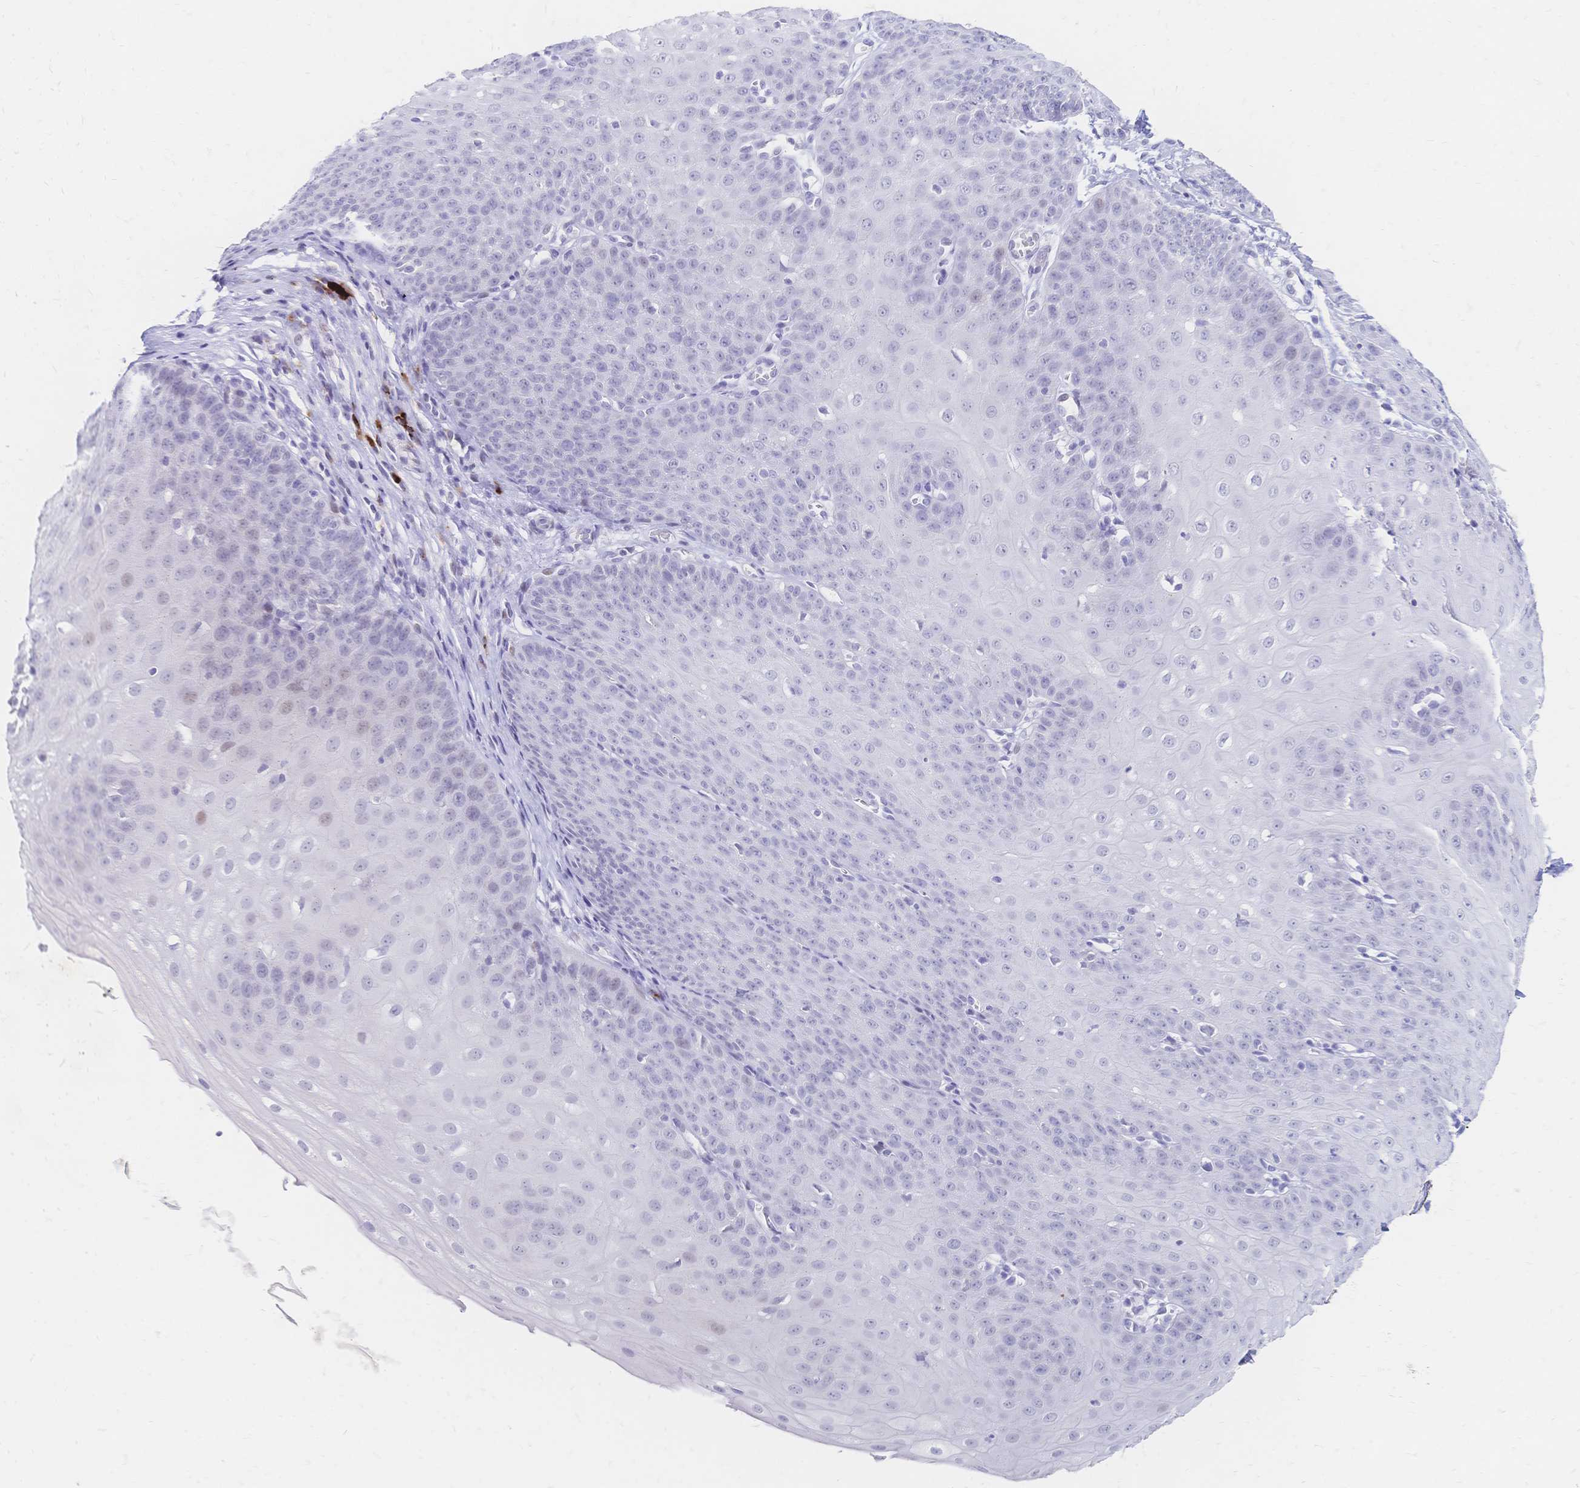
{"staining": {"intensity": "negative", "quantity": "none", "location": "none"}, "tissue": "esophagus", "cell_type": "Squamous epithelial cells", "image_type": "normal", "snomed": [{"axis": "morphology", "description": "Normal tissue, NOS"}, {"axis": "topography", "description": "Esophagus"}], "caption": "IHC of benign human esophagus demonstrates no positivity in squamous epithelial cells. (IHC, brightfield microscopy, high magnification).", "gene": "PSORS1C2", "patient": {"sex": "male", "age": 71}}